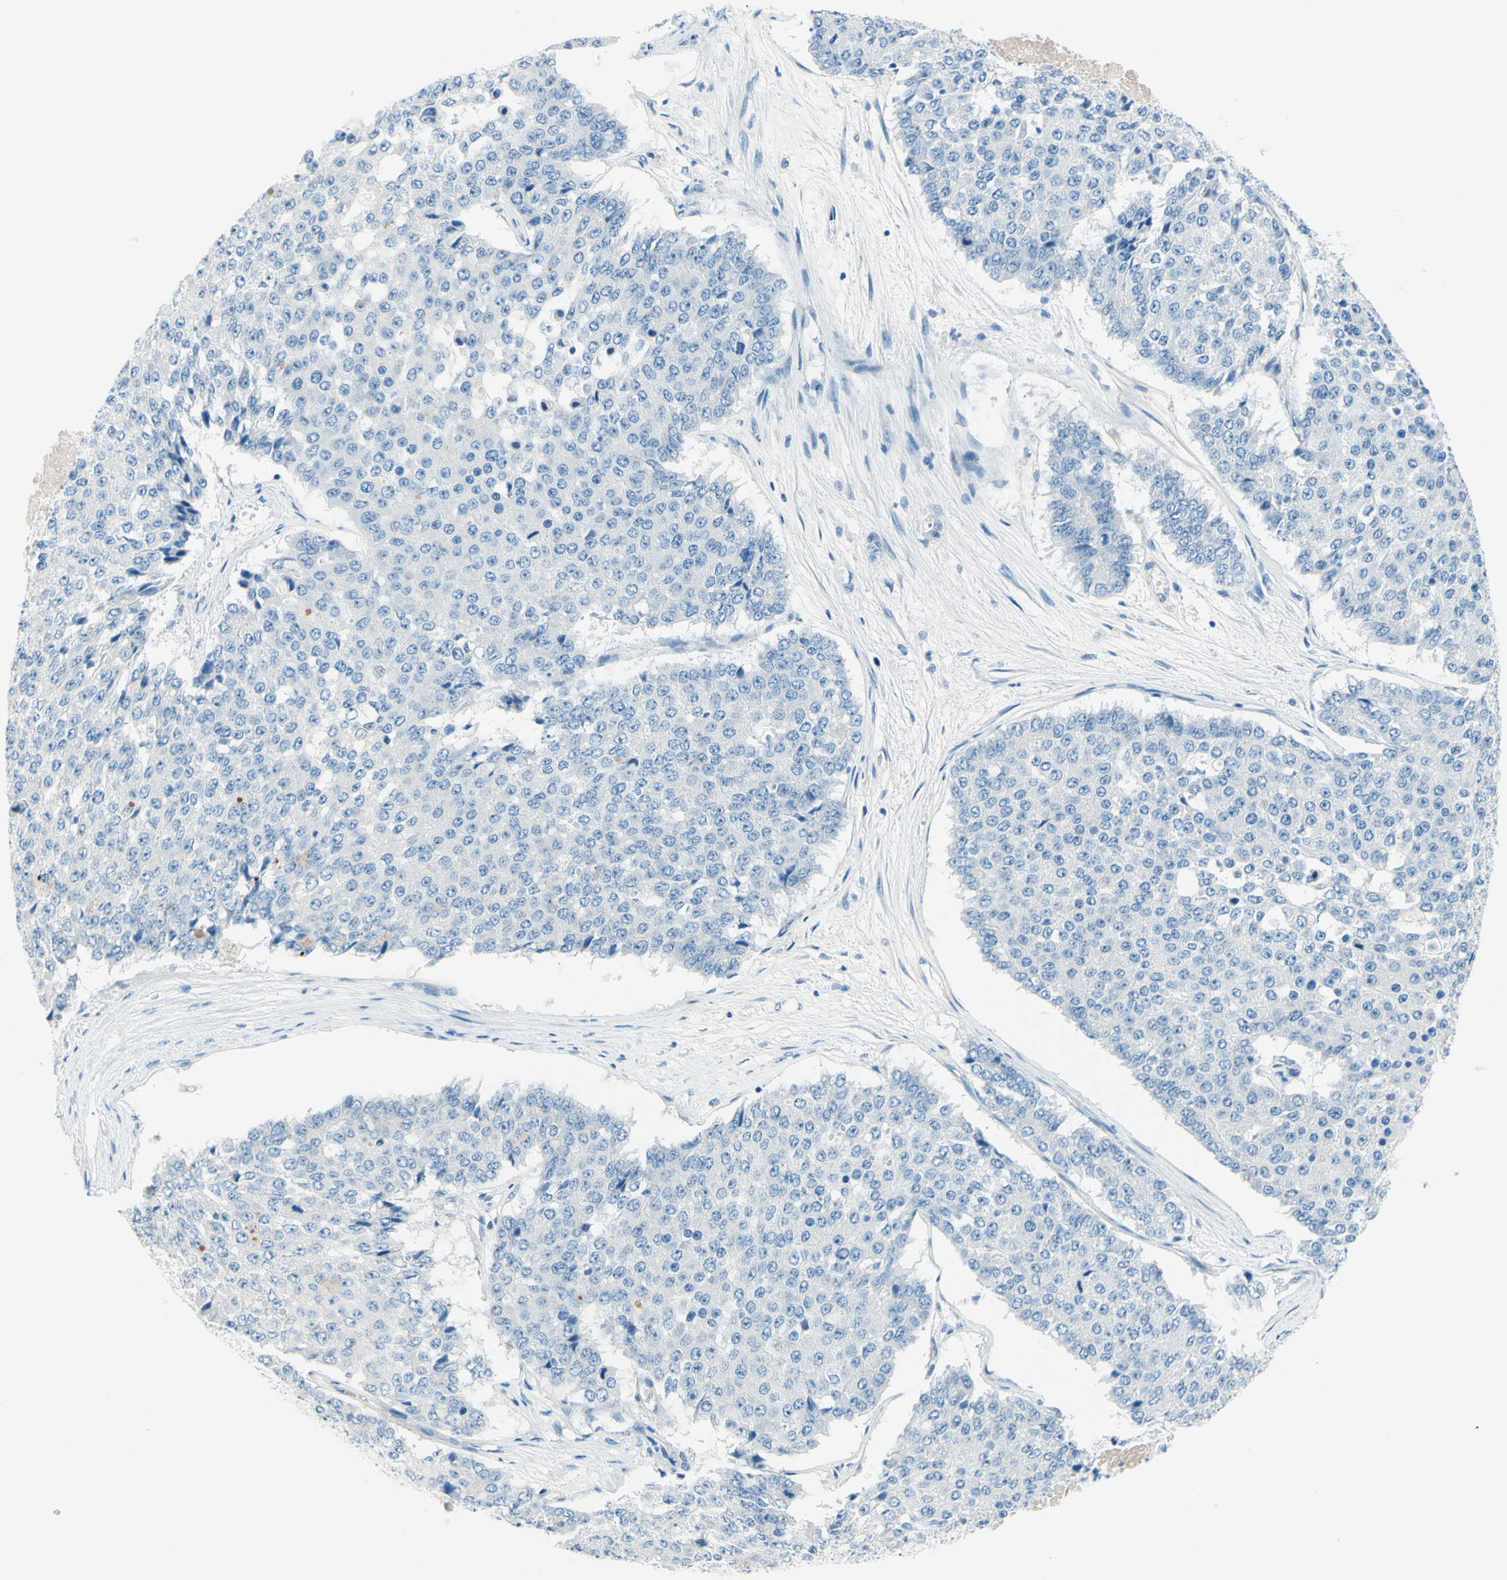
{"staining": {"intensity": "negative", "quantity": "none", "location": "none"}, "tissue": "pancreatic cancer", "cell_type": "Tumor cells", "image_type": "cancer", "snomed": [{"axis": "morphology", "description": "Adenocarcinoma, NOS"}, {"axis": "topography", "description": "Pancreas"}], "caption": "Immunohistochemistry (IHC) micrograph of neoplastic tissue: pancreatic cancer (adenocarcinoma) stained with DAB (3,3'-diaminobenzidine) displays no significant protein expression in tumor cells.", "gene": "PASD1", "patient": {"sex": "male", "age": 50}}